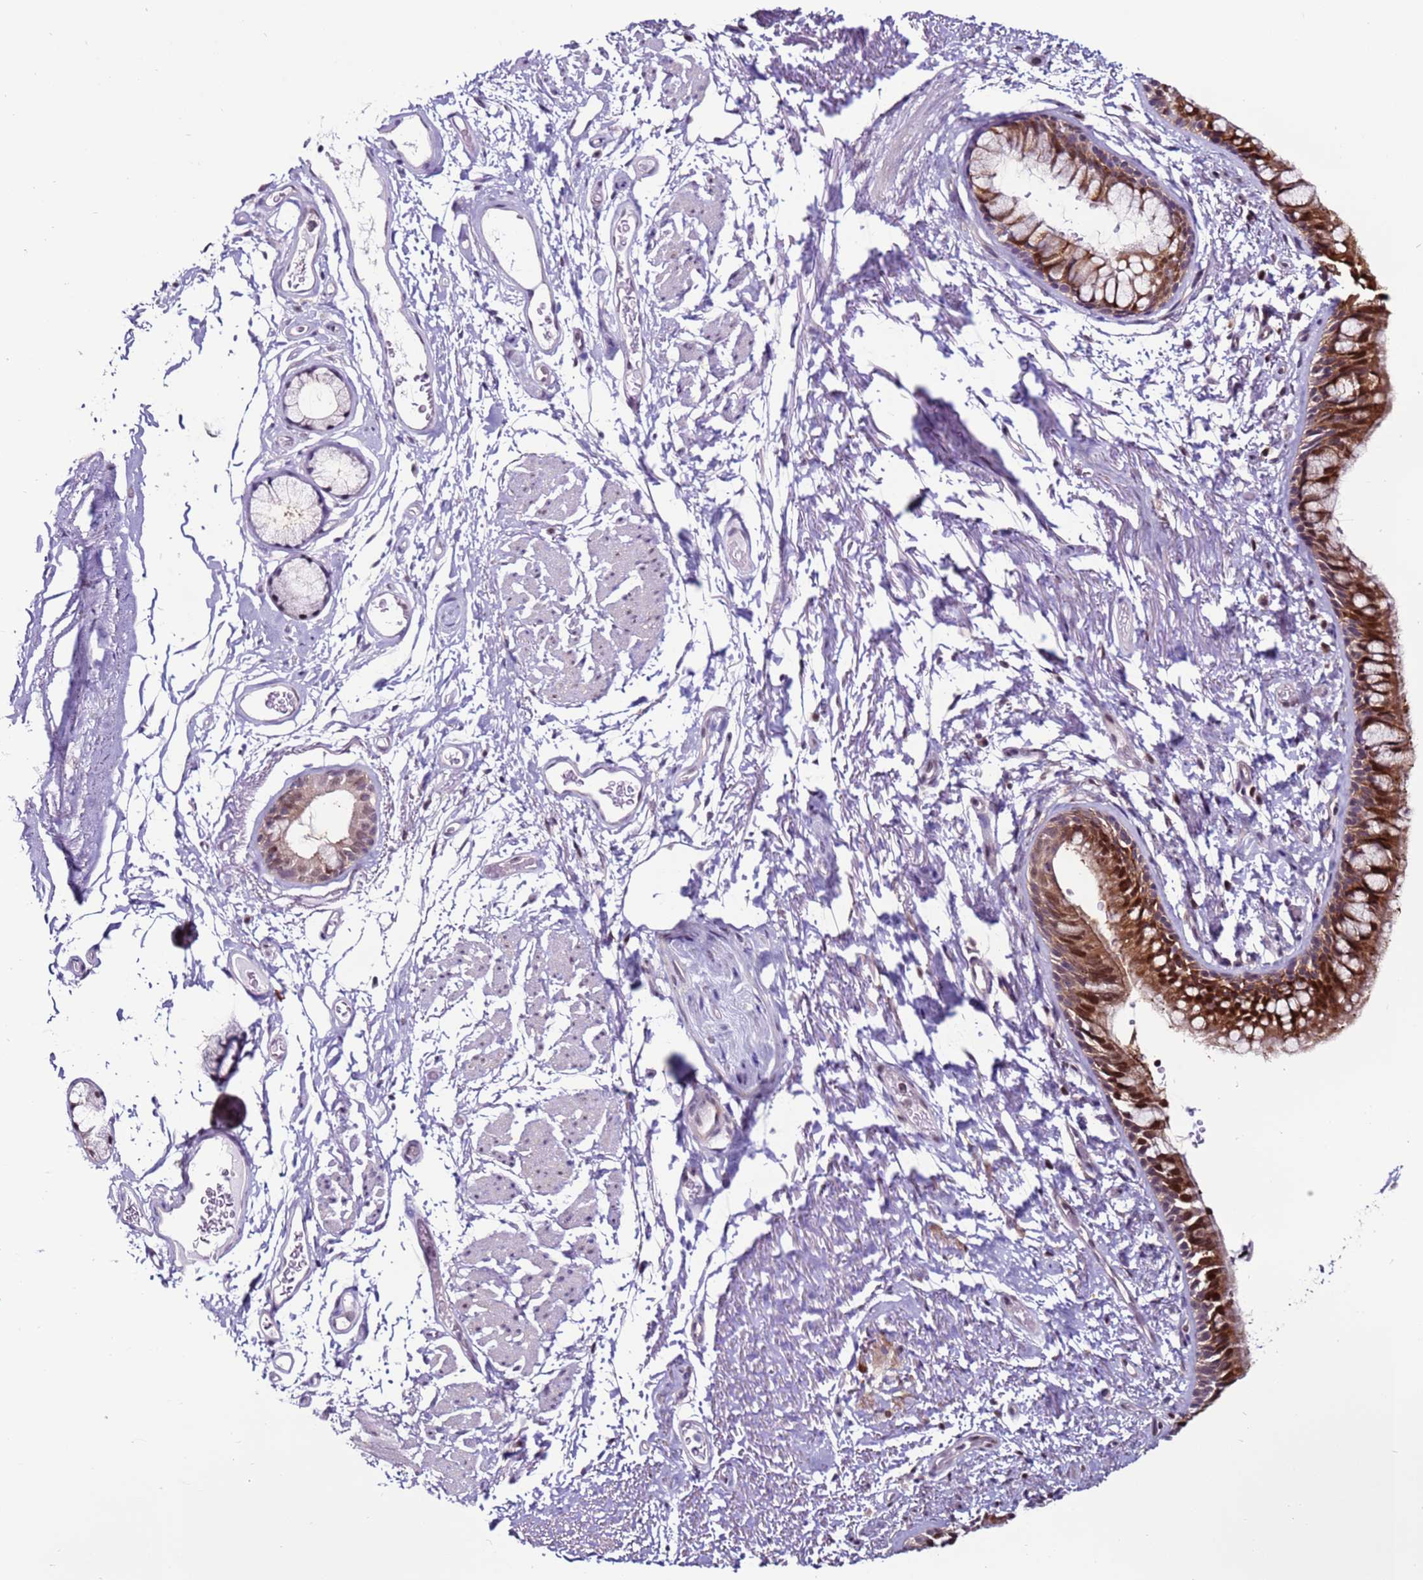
{"staining": {"intensity": "strong", "quantity": "25%-75%", "location": "cytoplasmic/membranous,nuclear"}, "tissue": "bronchus", "cell_type": "Respiratory epithelial cells", "image_type": "normal", "snomed": [{"axis": "morphology", "description": "Normal tissue, NOS"}, {"axis": "topography", "description": "Cartilage tissue"}, {"axis": "topography", "description": "Bronchus"}], "caption": "There is high levels of strong cytoplasmic/membranous,nuclear positivity in respiratory epithelial cells of normal bronchus, as demonstrated by immunohistochemical staining (brown color).", "gene": "KPNA4", "patient": {"sex": "female", "age": 73}}